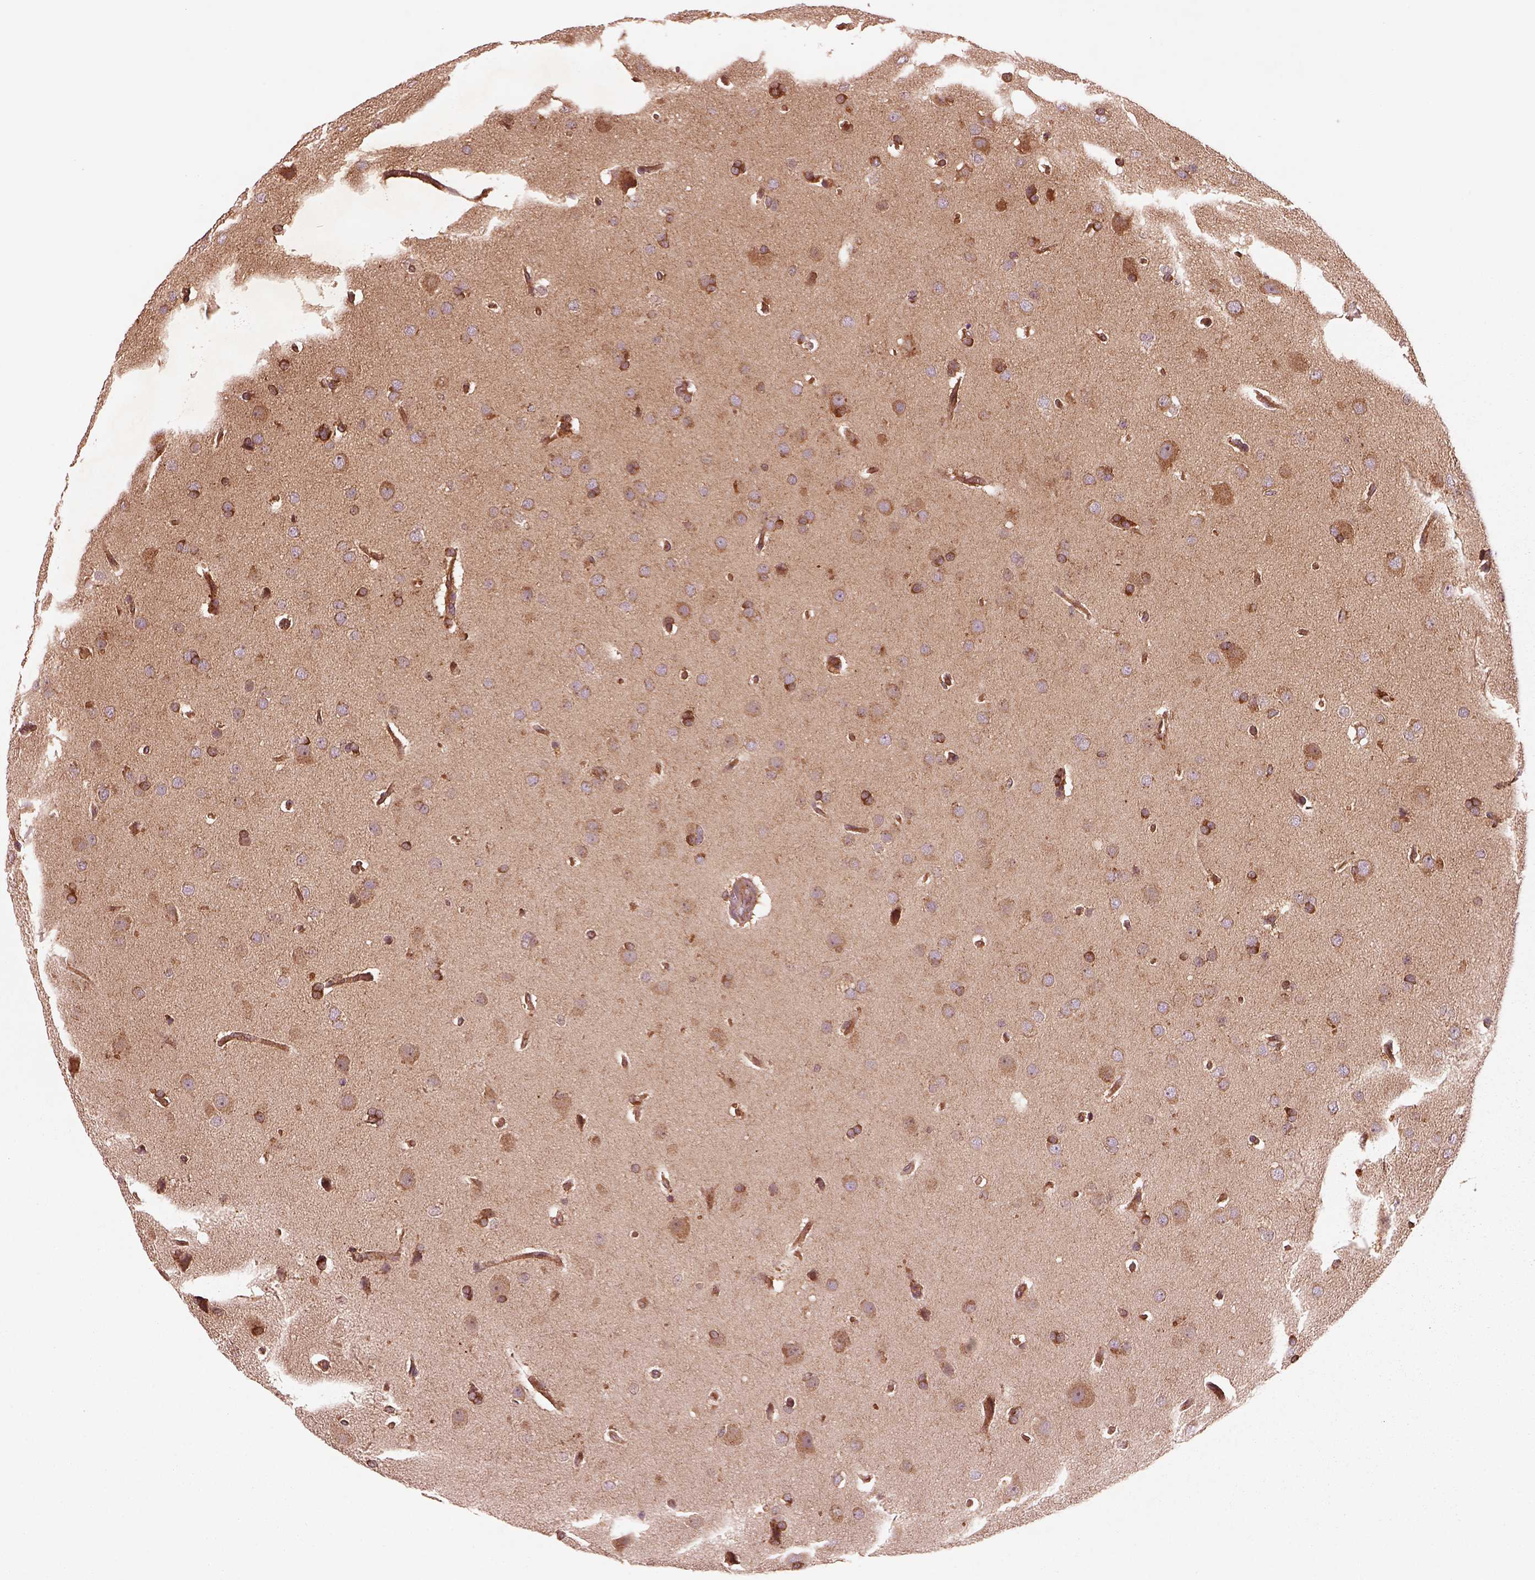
{"staining": {"intensity": "weak", "quantity": ">75%", "location": "cytoplasmic/membranous"}, "tissue": "glioma", "cell_type": "Tumor cells", "image_type": "cancer", "snomed": [{"axis": "morphology", "description": "Glioma, malignant, Low grade"}, {"axis": "topography", "description": "Brain"}], "caption": "Tumor cells demonstrate low levels of weak cytoplasmic/membranous expression in approximately >75% of cells in glioma.", "gene": "WASHC2A", "patient": {"sex": "female", "age": 54}}